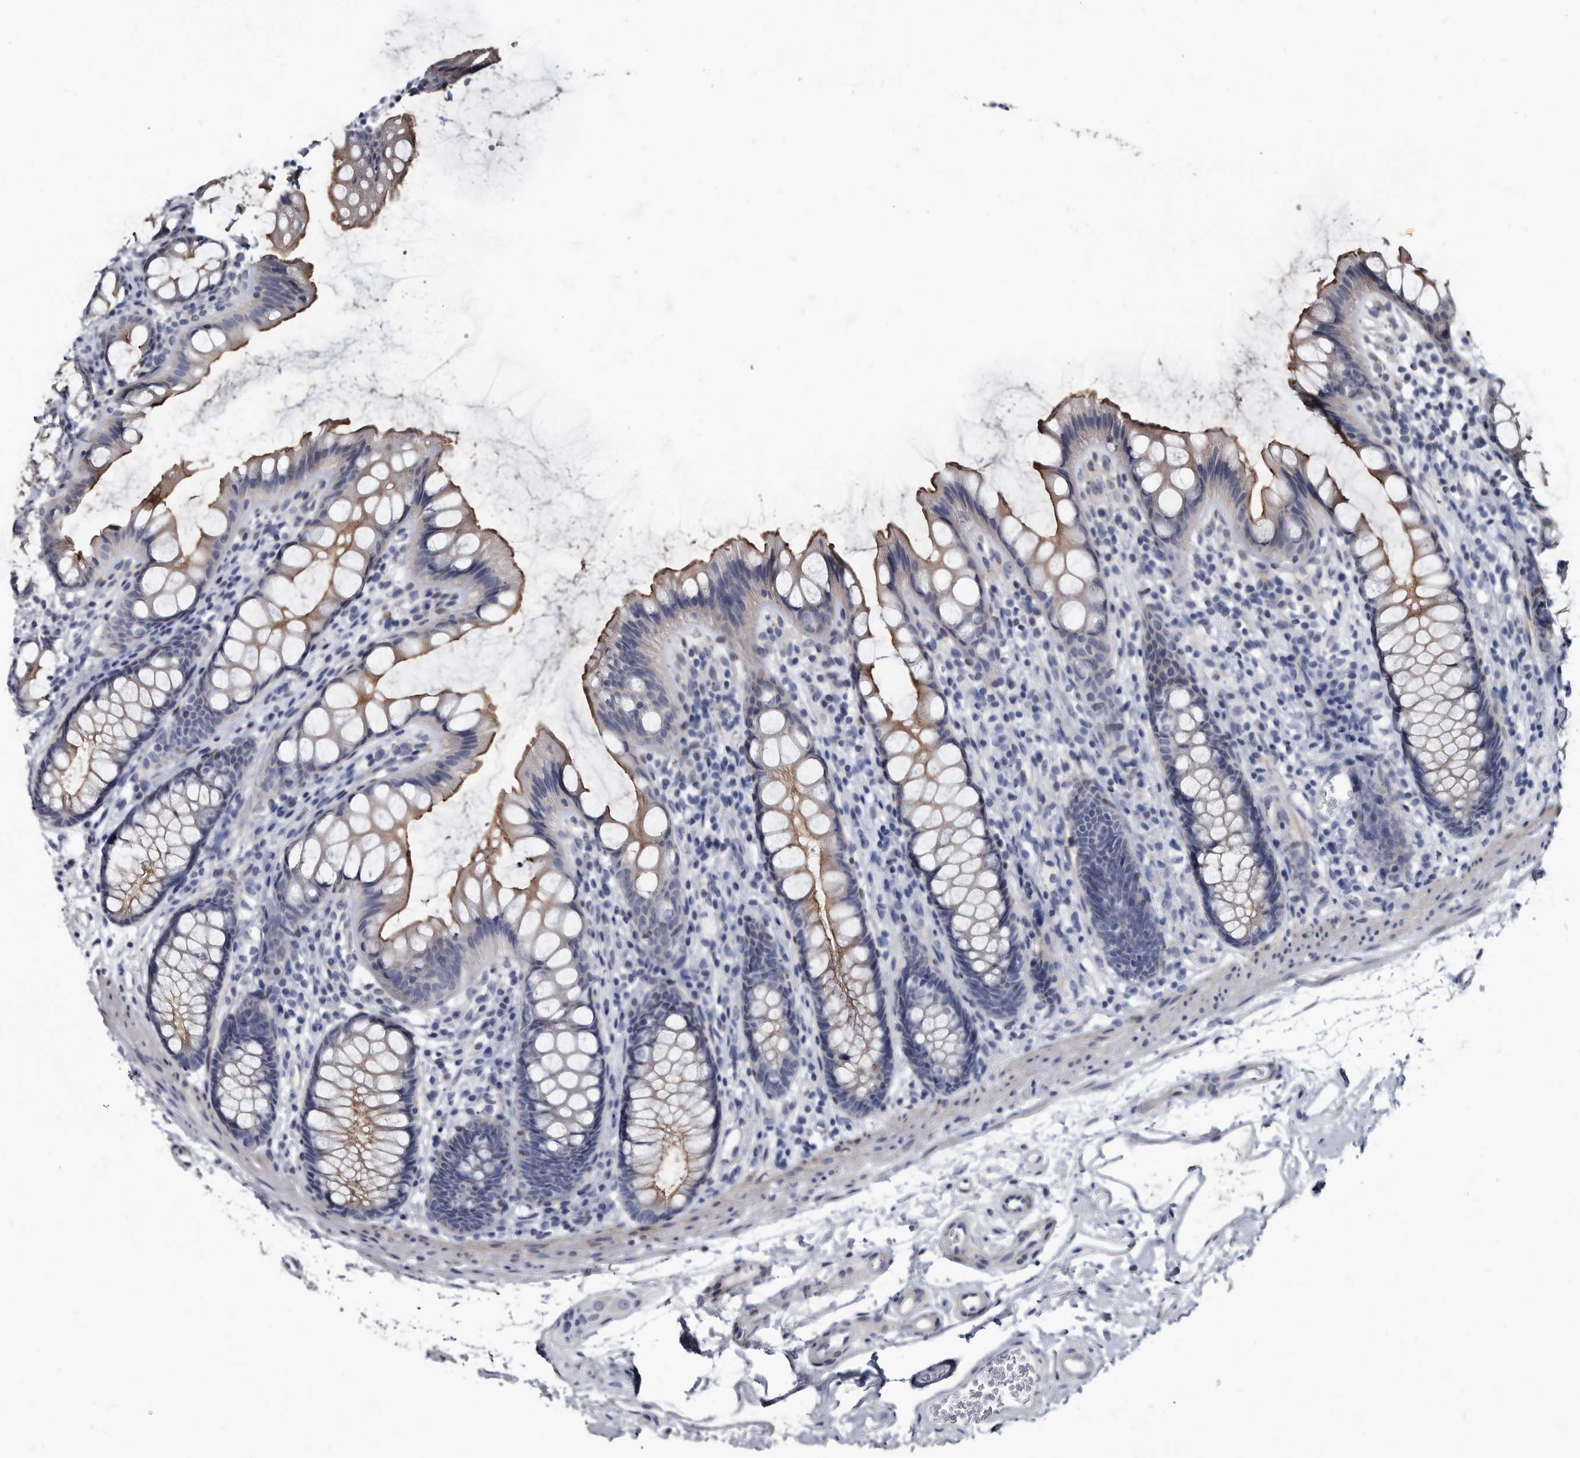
{"staining": {"intensity": "moderate", "quantity": "25%-75%", "location": "cytoplasmic/membranous"}, "tissue": "rectum", "cell_type": "Glandular cells", "image_type": "normal", "snomed": [{"axis": "morphology", "description": "Normal tissue, NOS"}, {"axis": "topography", "description": "Rectum"}], "caption": "Immunohistochemistry micrograph of unremarkable human rectum stained for a protein (brown), which displays medium levels of moderate cytoplasmic/membranous expression in about 25%-75% of glandular cells.", "gene": "PRSS8", "patient": {"sex": "female", "age": 65}}